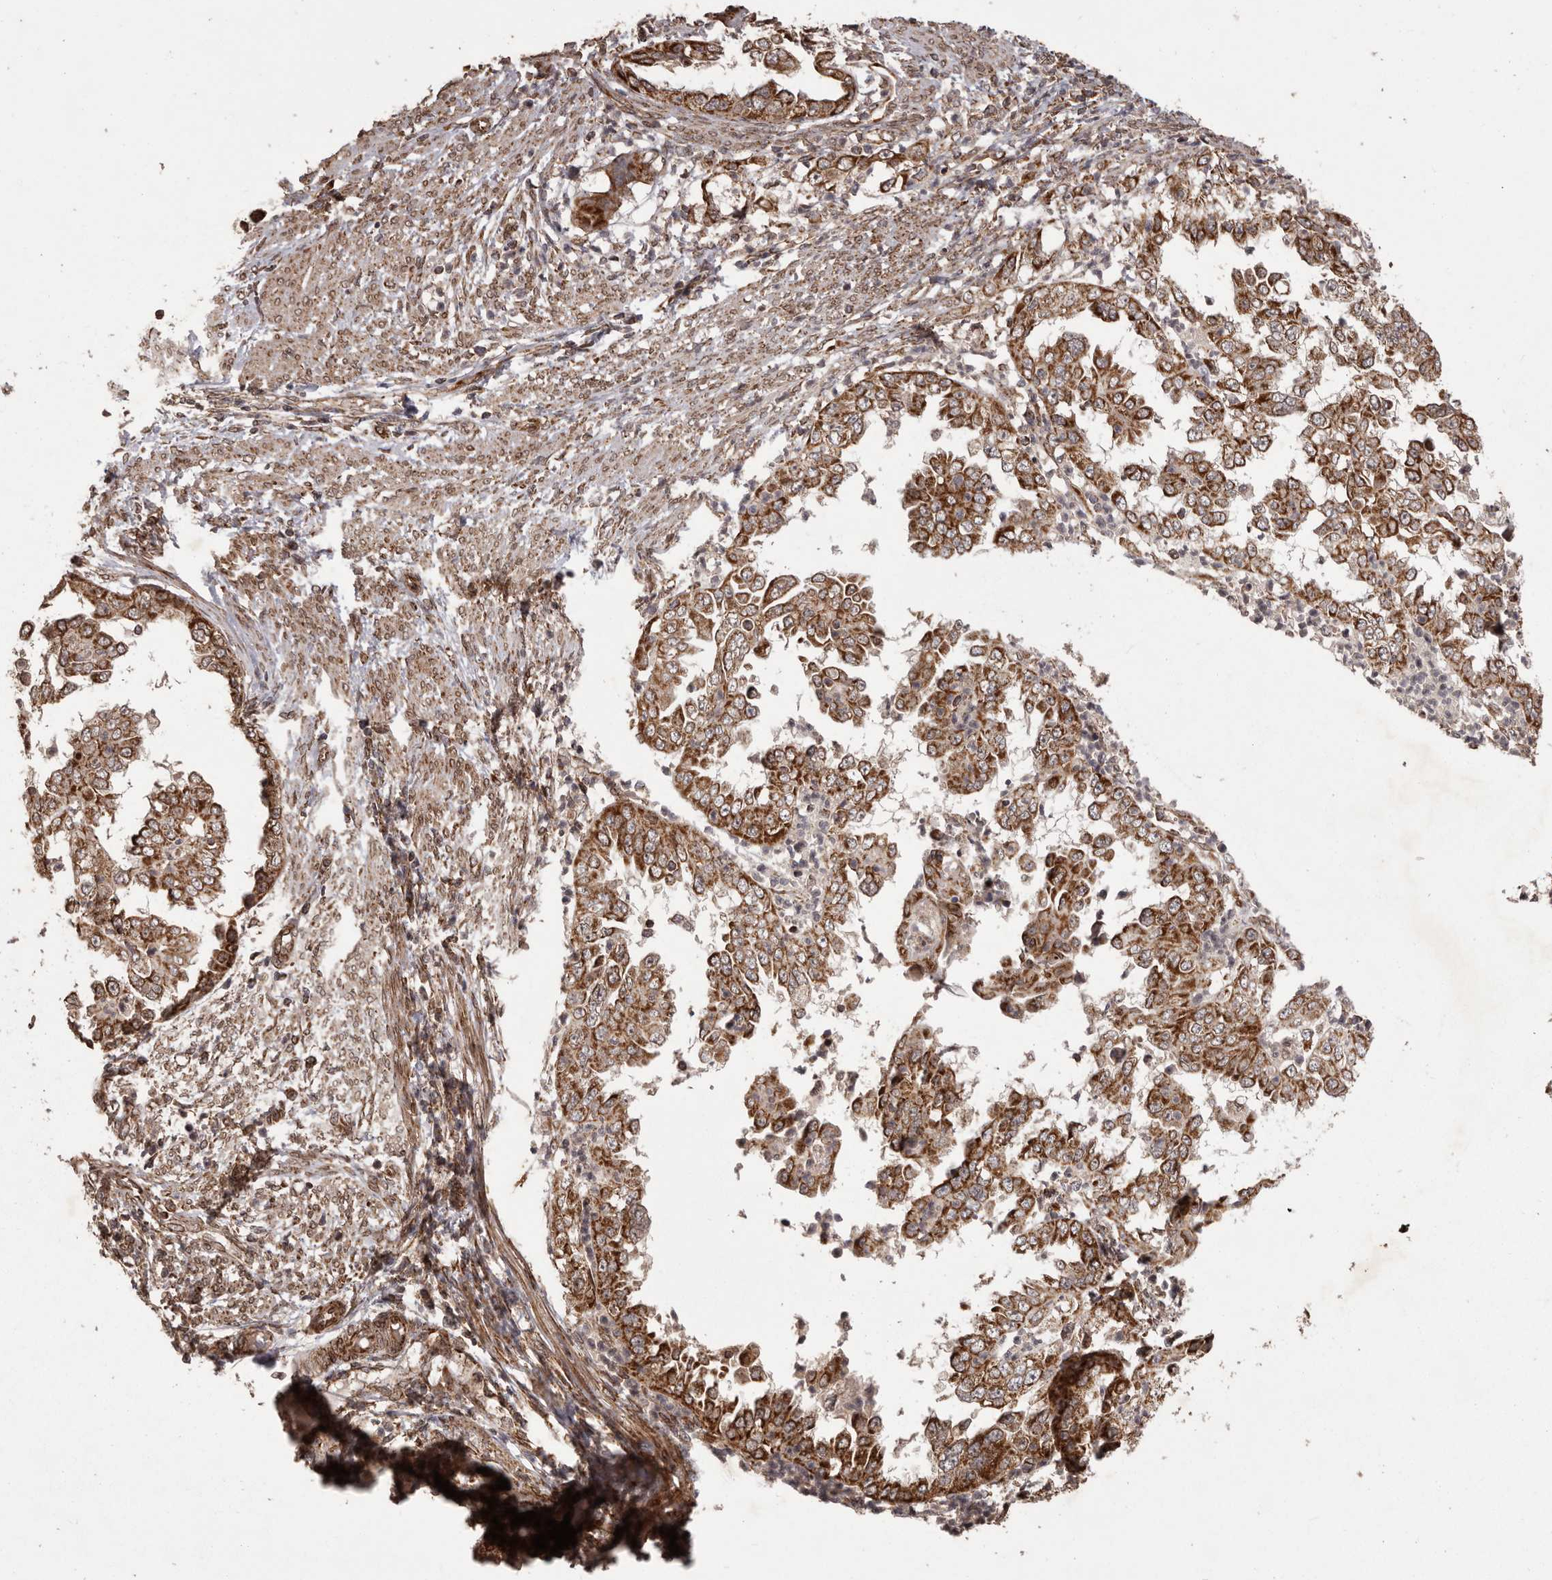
{"staining": {"intensity": "strong", "quantity": ">75%", "location": "cytoplasmic/membranous"}, "tissue": "endometrial cancer", "cell_type": "Tumor cells", "image_type": "cancer", "snomed": [{"axis": "morphology", "description": "Adenocarcinoma, NOS"}, {"axis": "topography", "description": "Endometrium"}], "caption": "Human endometrial cancer stained for a protein (brown) reveals strong cytoplasmic/membranous positive staining in approximately >75% of tumor cells.", "gene": "CHRM2", "patient": {"sex": "female", "age": 85}}